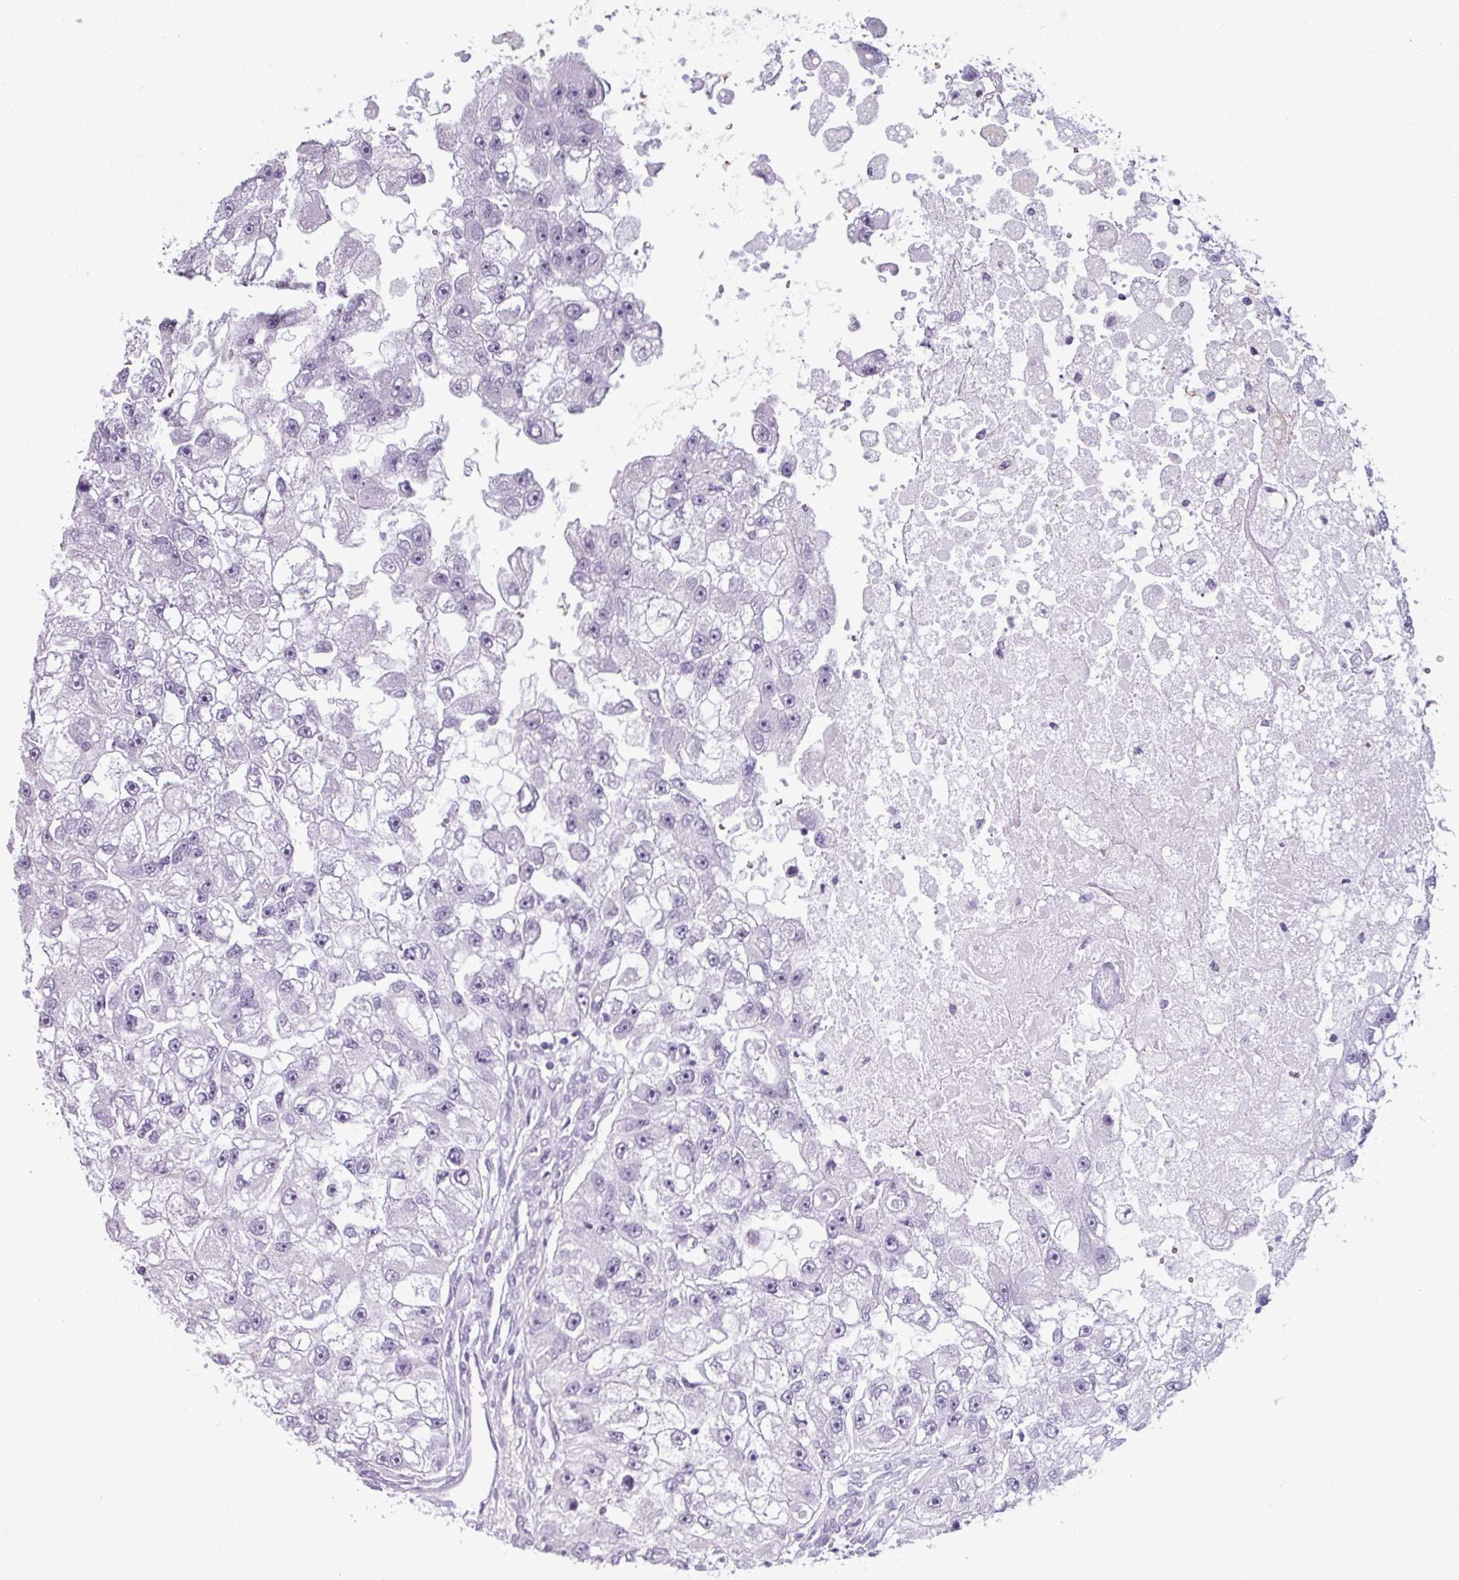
{"staining": {"intensity": "negative", "quantity": "none", "location": "none"}, "tissue": "renal cancer", "cell_type": "Tumor cells", "image_type": "cancer", "snomed": [{"axis": "morphology", "description": "Adenocarcinoma, NOS"}, {"axis": "topography", "description": "Kidney"}], "caption": "High power microscopy histopathology image of an IHC histopathology image of adenocarcinoma (renal), revealing no significant staining in tumor cells. (DAB (3,3'-diaminobenzidine) immunohistochemistry visualized using brightfield microscopy, high magnification).", "gene": "SLC26A9", "patient": {"sex": "male", "age": 63}}